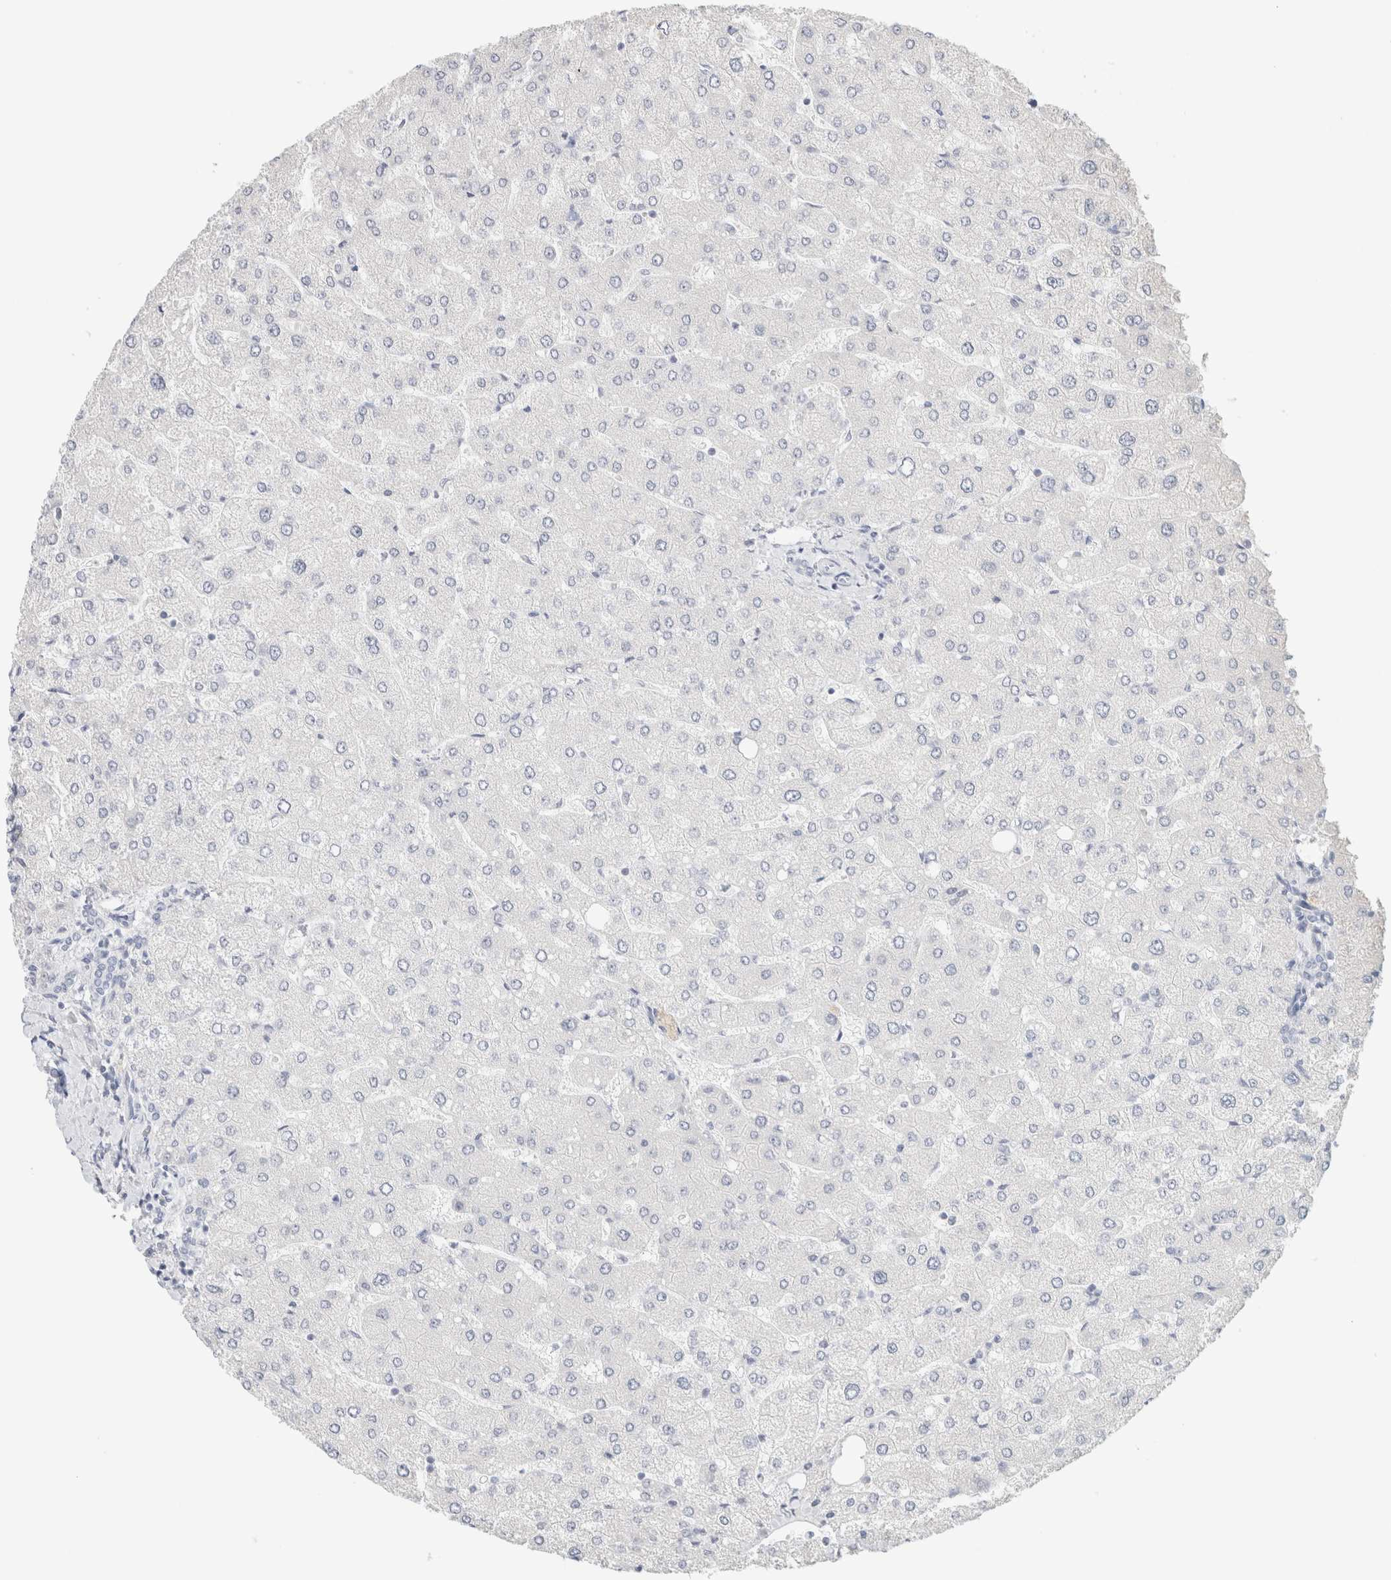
{"staining": {"intensity": "negative", "quantity": "none", "location": "none"}, "tissue": "liver", "cell_type": "Cholangiocytes", "image_type": "normal", "snomed": [{"axis": "morphology", "description": "Normal tissue, NOS"}, {"axis": "topography", "description": "Liver"}], "caption": "DAB (3,3'-diaminobenzidine) immunohistochemical staining of normal liver reveals no significant positivity in cholangiocytes.", "gene": "NEFM", "patient": {"sex": "male", "age": 55}}